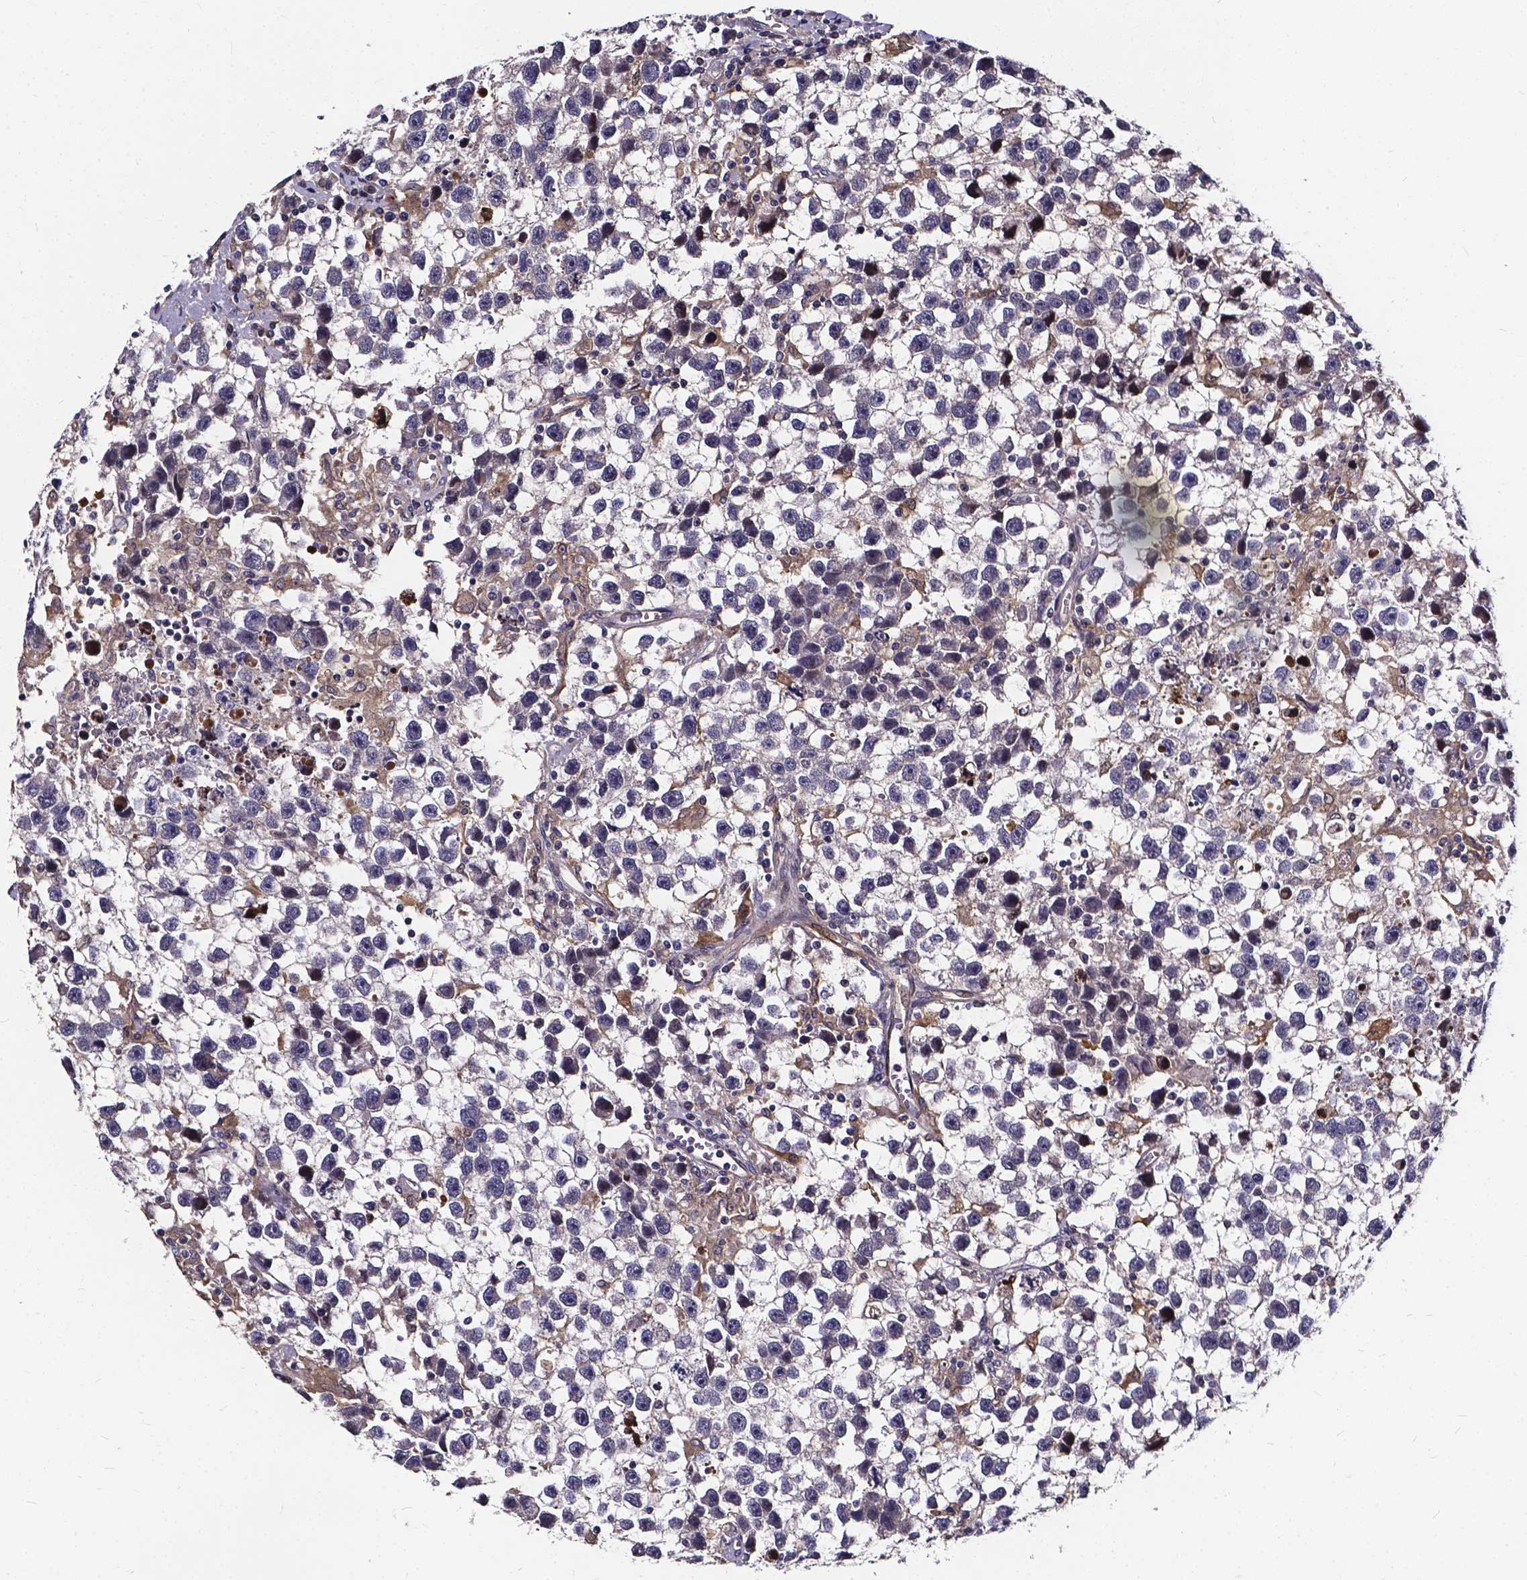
{"staining": {"intensity": "negative", "quantity": "none", "location": "none"}, "tissue": "testis cancer", "cell_type": "Tumor cells", "image_type": "cancer", "snomed": [{"axis": "morphology", "description": "Seminoma, NOS"}, {"axis": "topography", "description": "Testis"}], "caption": "Image shows no significant protein staining in tumor cells of seminoma (testis).", "gene": "SOWAHA", "patient": {"sex": "male", "age": 43}}